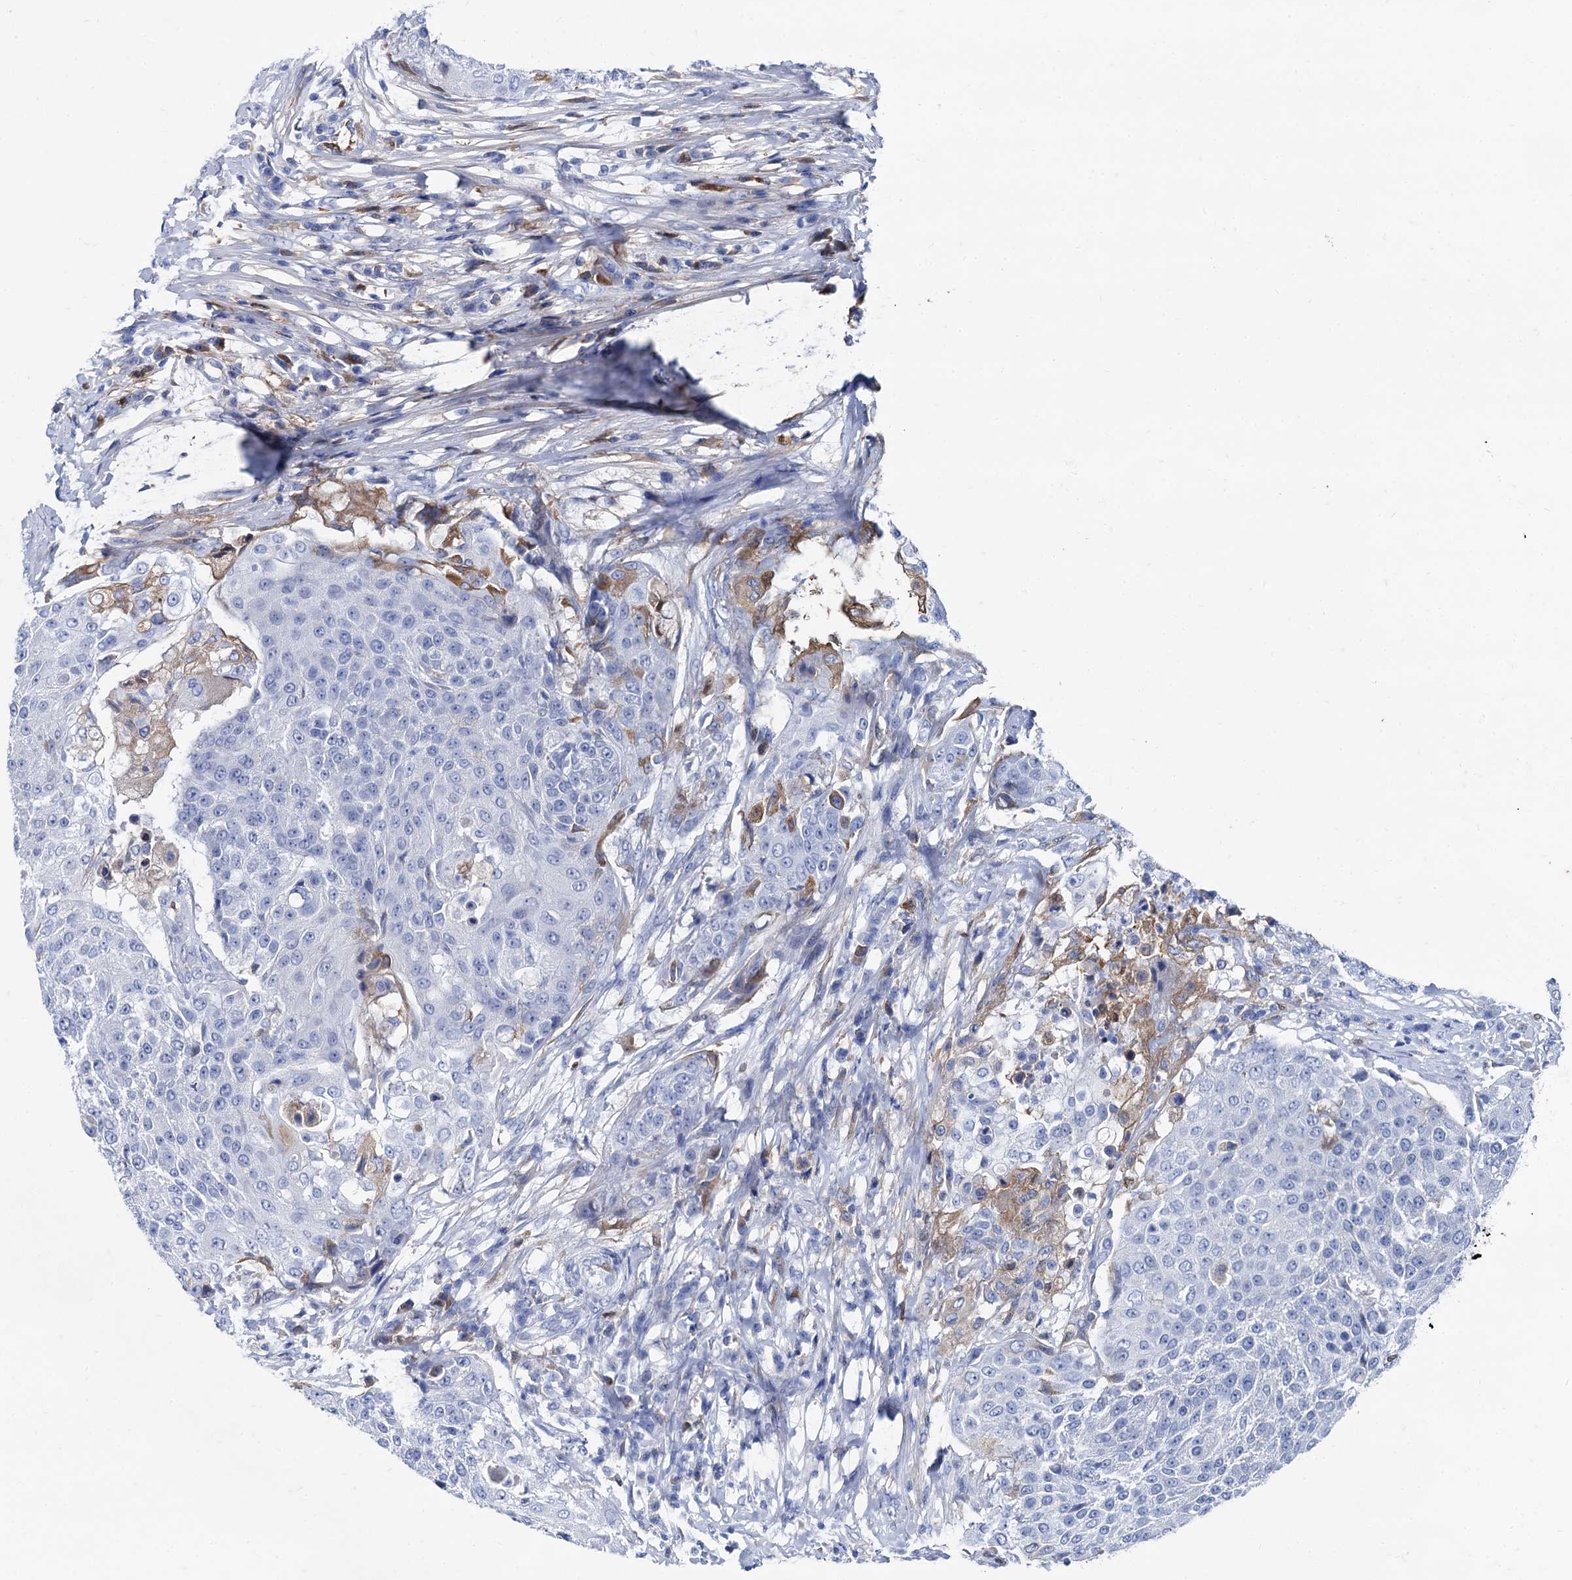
{"staining": {"intensity": "negative", "quantity": "none", "location": "none"}, "tissue": "urothelial cancer", "cell_type": "Tumor cells", "image_type": "cancer", "snomed": [{"axis": "morphology", "description": "Urothelial carcinoma, High grade"}, {"axis": "topography", "description": "Urinary bladder"}], "caption": "This is a micrograph of immunohistochemistry (IHC) staining of urothelial cancer, which shows no staining in tumor cells. (DAB (3,3'-diaminobenzidine) immunohistochemistry (IHC) with hematoxylin counter stain).", "gene": "TMEM72", "patient": {"sex": "female", "age": 63}}